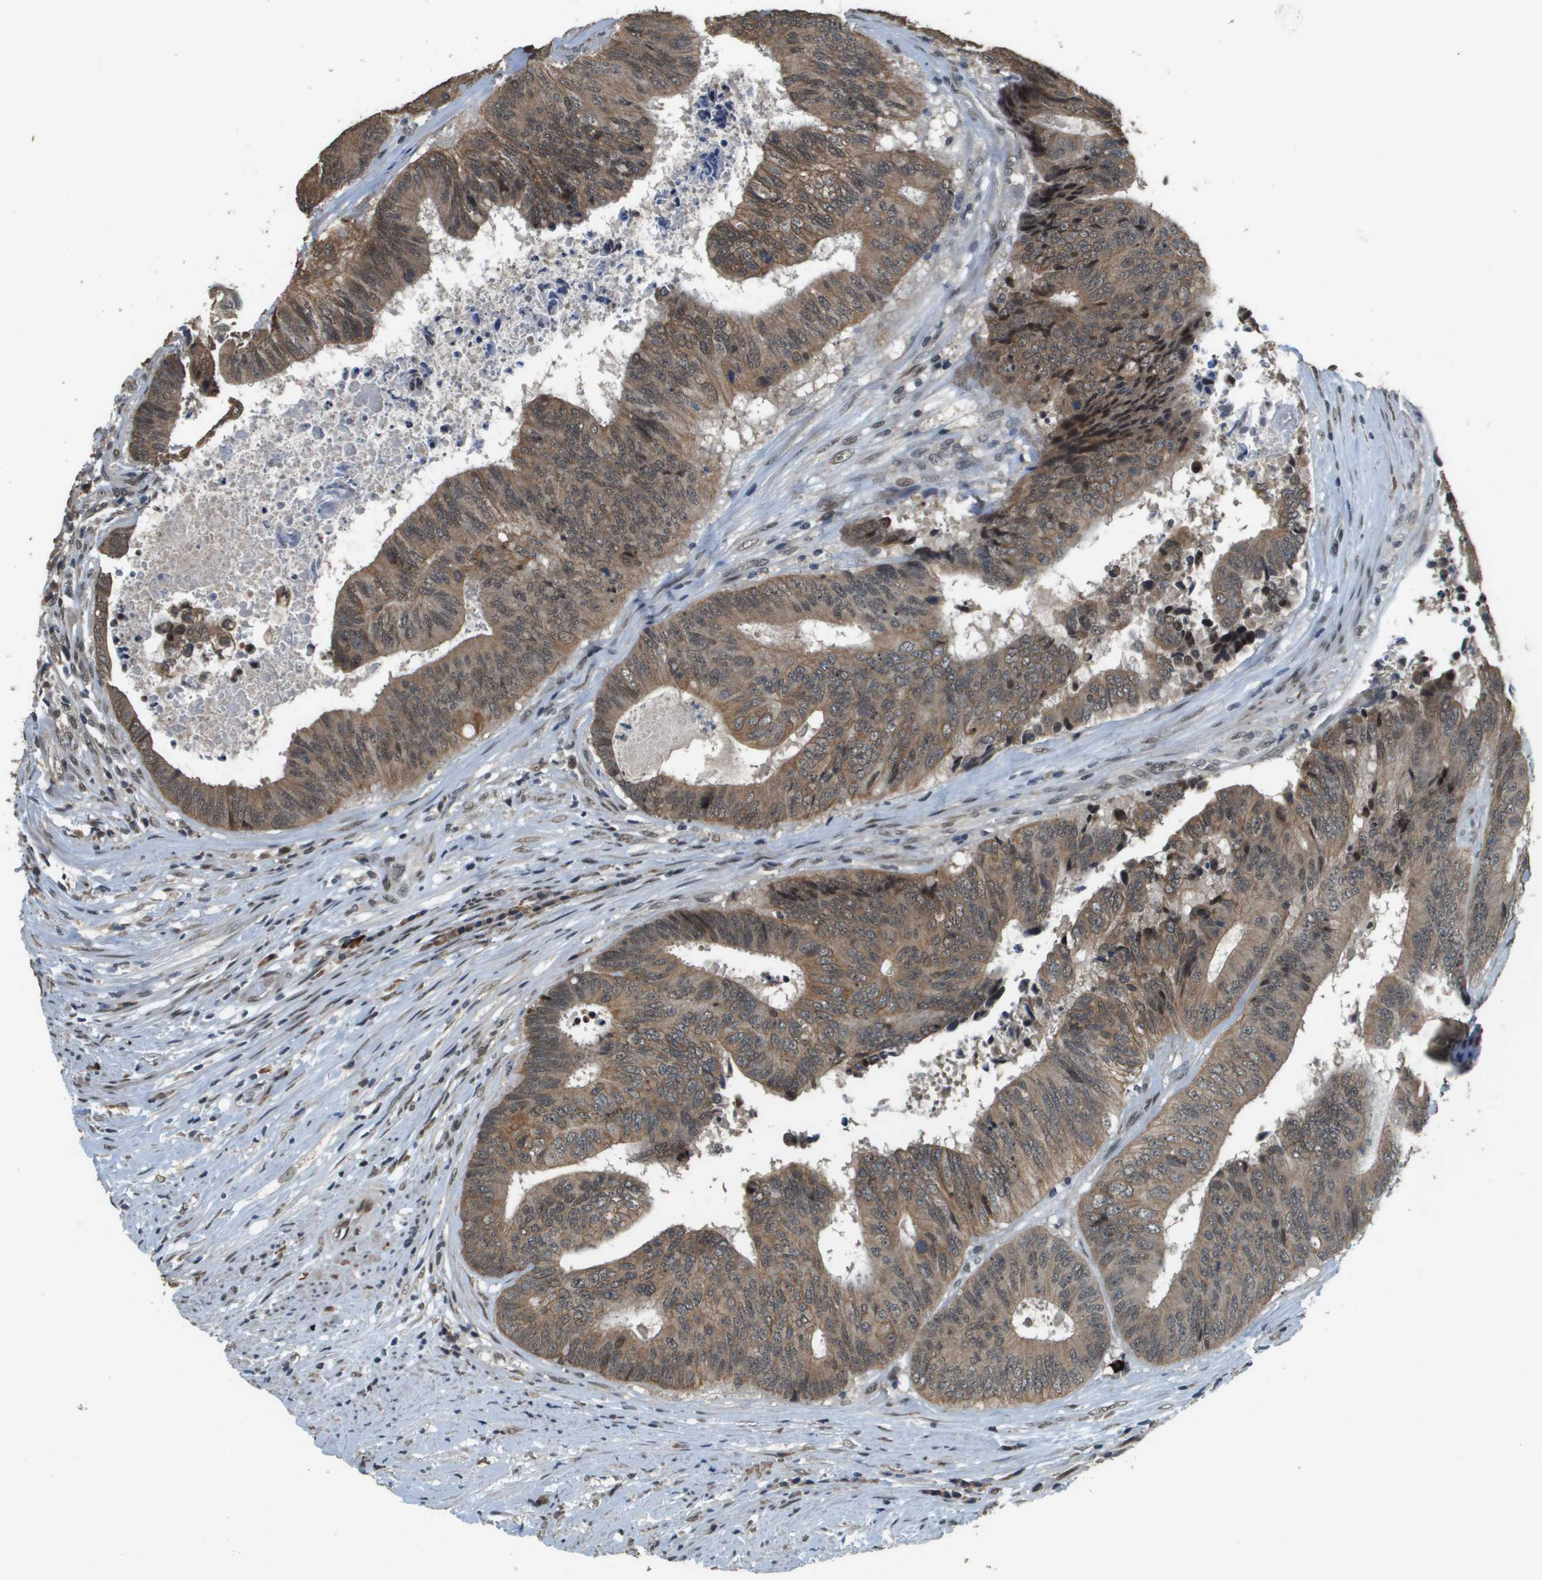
{"staining": {"intensity": "moderate", "quantity": ">75%", "location": "cytoplasmic/membranous"}, "tissue": "colorectal cancer", "cell_type": "Tumor cells", "image_type": "cancer", "snomed": [{"axis": "morphology", "description": "Adenocarcinoma, NOS"}, {"axis": "topography", "description": "Rectum"}], "caption": "Human colorectal cancer stained with a brown dye demonstrates moderate cytoplasmic/membranous positive staining in approximately >75% of tumor cells.", "gene": "FANCC", "patient": {"sex": "male", "age": 72}}